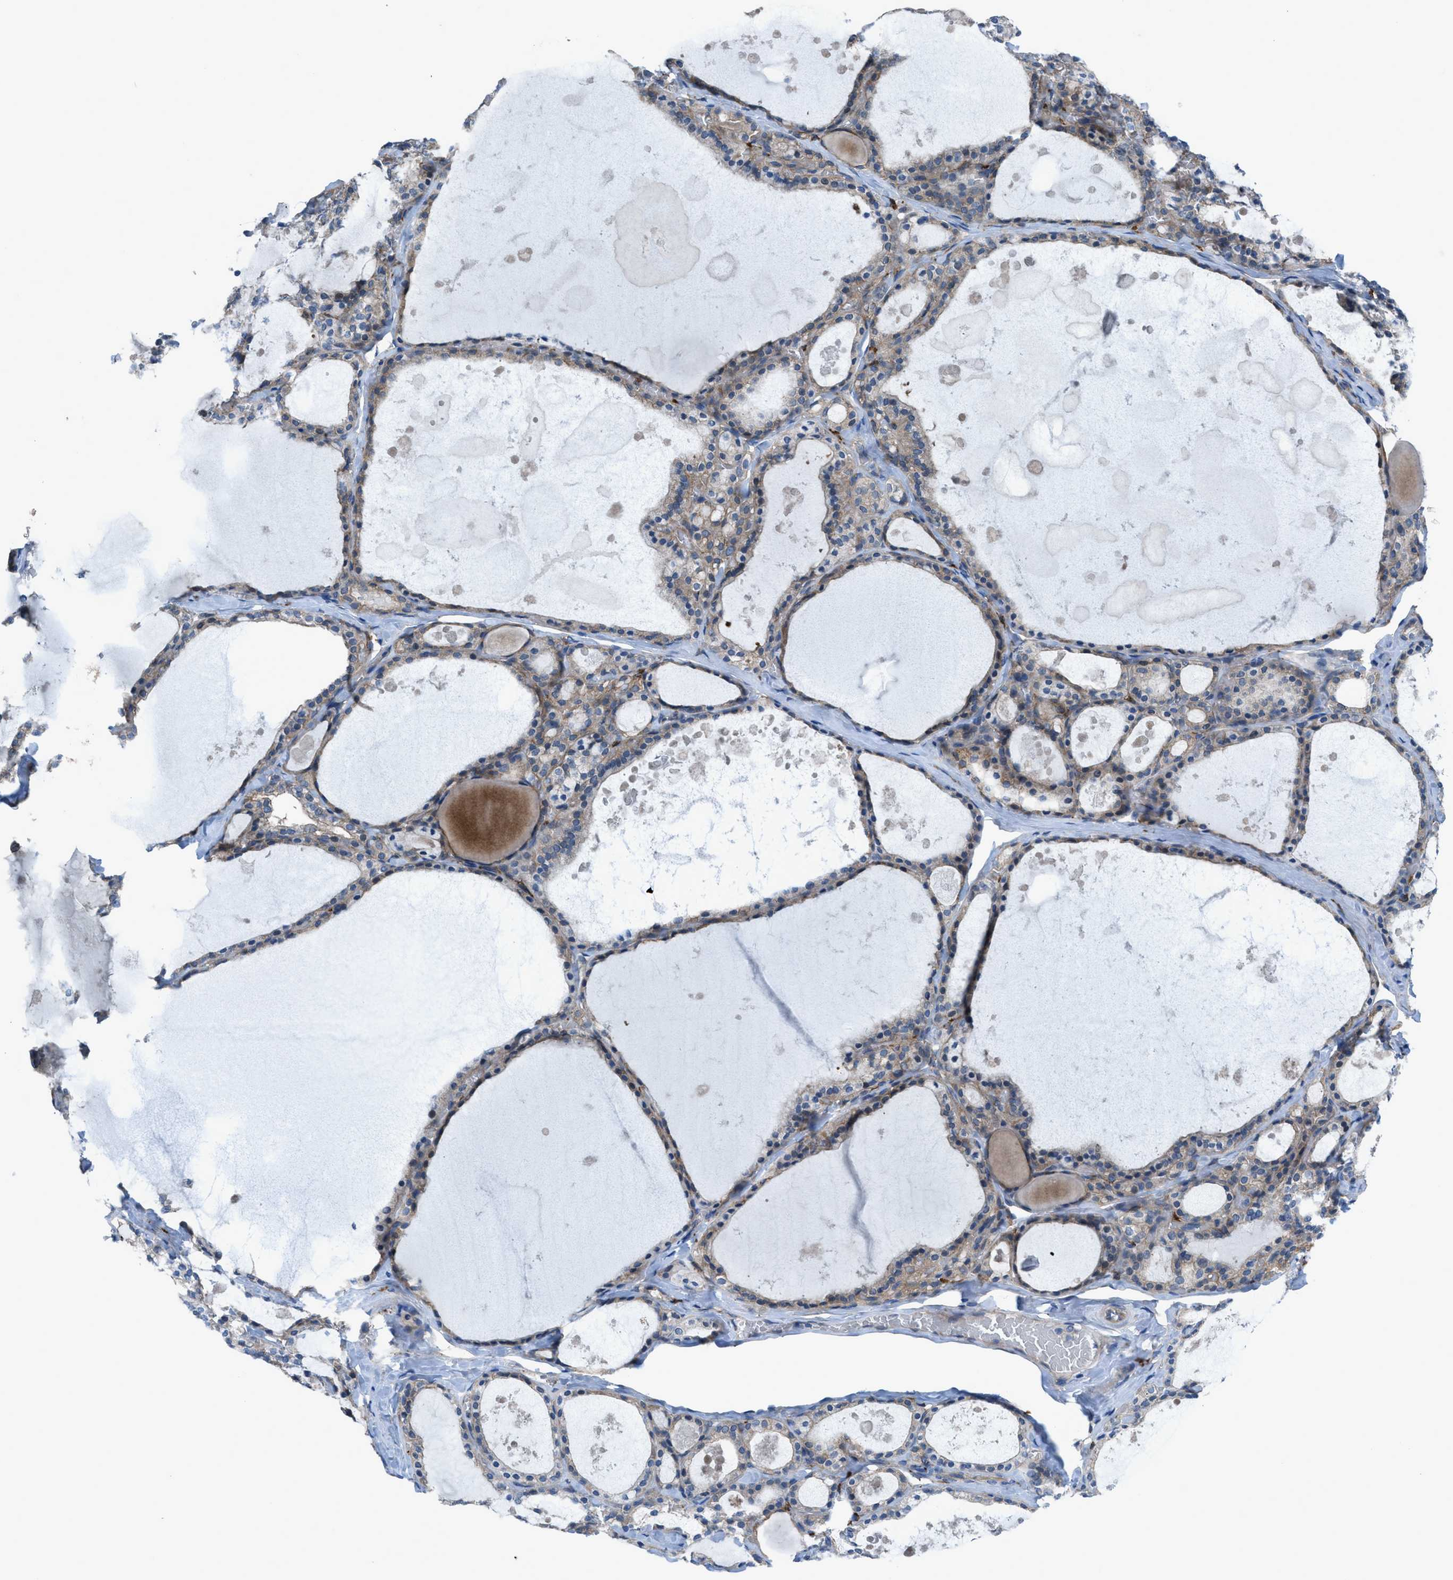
{"staining": {"intensity": "moderate", "quantity": ">75%", "location": "cytoplasmic/membranous"}, "tissue": "thyroid gland", "cell_type": "Glandular cells", "image_type": "normal", "snomed": [{"axis": "morphology", "description": "Normal tissue, NOS"}, {"axis": "topography", "description": "Thyroid gland"}], "caption": "The image reveals immunohistochemical staining of unremarkable thyroid gland. There is moderate cytoplasmic/membranous staining is seen in about >75% of glandular cells. (DAB (3,3'-diaminobenzidine) = brown stain, brightfield microscopy at high magnification).", "gene": "EGFR", "patient": {"sex": "male", "age": 56}}